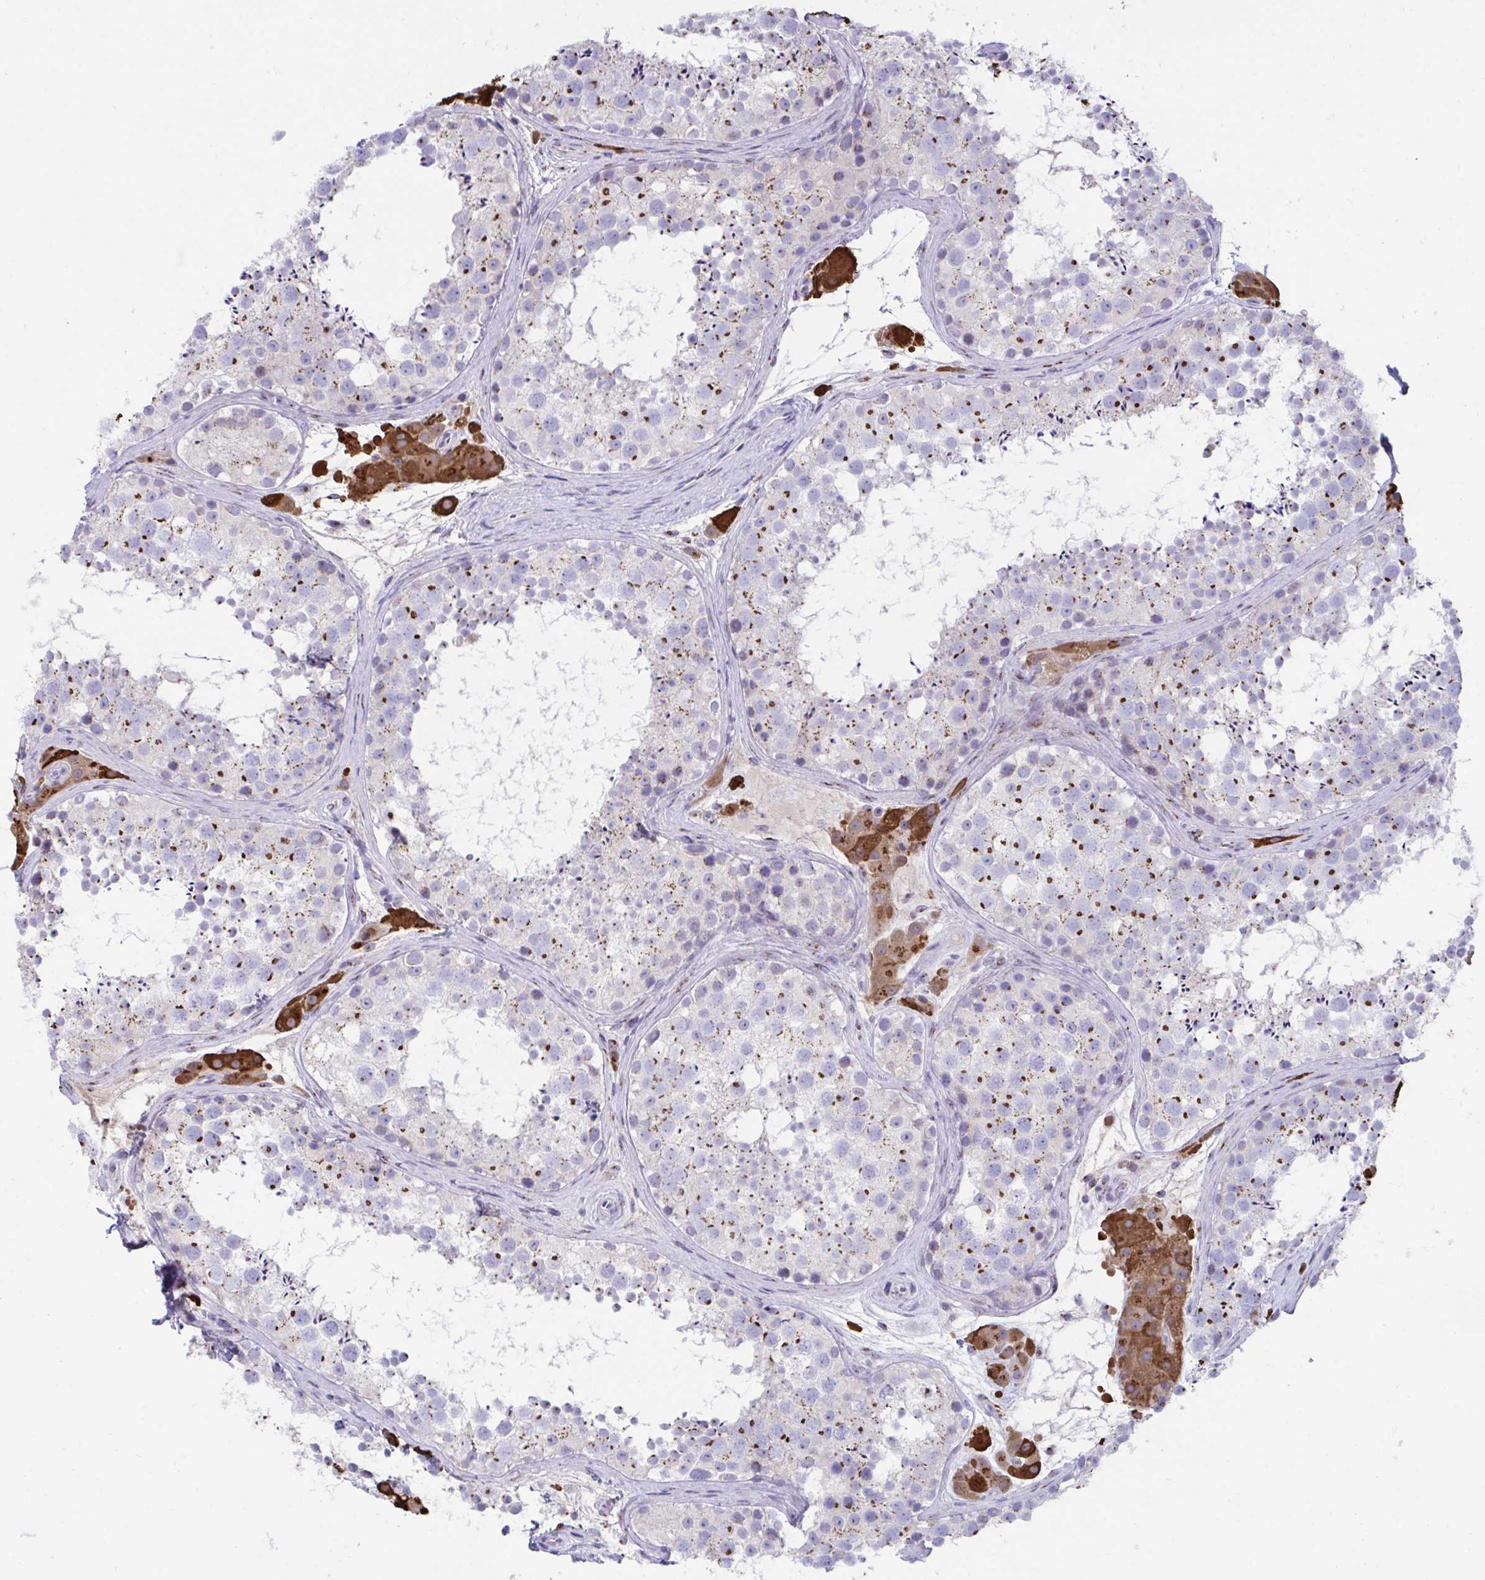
{"staining": {"intensity": "strong", "quantity": "25%-75%", "location": "cytoplasmic/membranous"}, "tissue": "testis", "cell_type": "Cells in seminiferous ducts", "image_type": "normal", "snomed": [{"axis": "morphology", "description": "Normal tissue, NOS"}, {"axis": "topography", "description": "Testis"}], "caption": "An immunohistochemistry (IHC) micrograph of benign tissue is shown. Protein staining in brown labels strong cytoplasmic/membranous positivity in testis within cells in seminiferous ducts. (Brightfield microscopy of DAB IHC at high magnification).", "gene": "SCLY", "patient": {"sex": "male", "age": 41}}